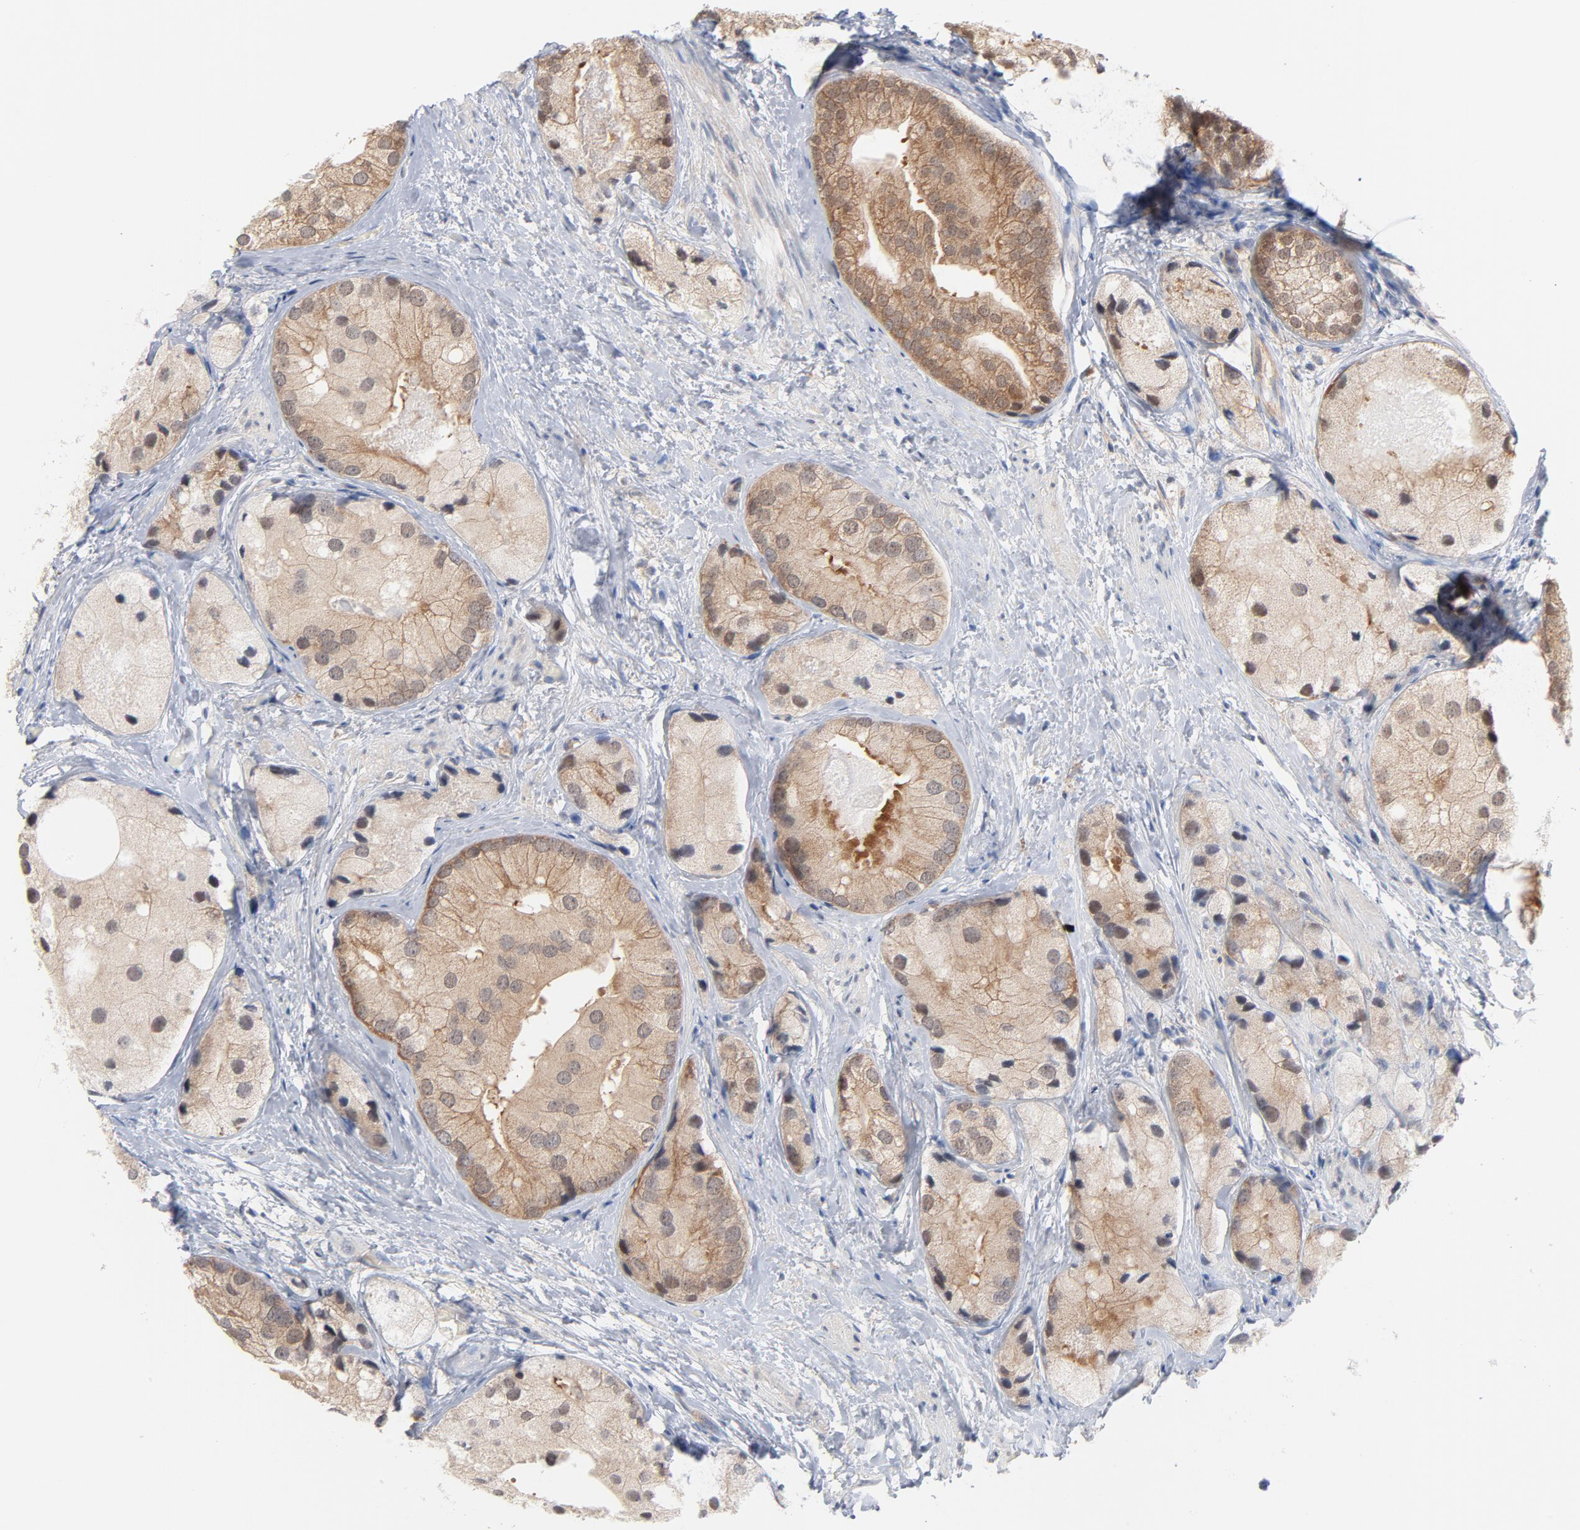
{"staining": {"intensity": "weak", "quantity": ">75%", "location": "cytoplasmic/membranous"}, "tissue": "prostate cancer", "cell_type": "Tumor cells", "image_type": "cancer", "snomed": [{"axis": "morphology", "description": "Adenocarcinoma, Low grade"}, {"axis": "topography", "description": "Prostate"}], "caption": "IHC of human prostate cancer shows low levels of weak cytoplasmic/membranous staining in approximately >75% of tumor cells. The protein of interest is stained brown, and the nuclei are stained in blue (DAB IHC with brightfield microscopy, high magnification).", "gene": "UBL4A", "patient": {"sex": "male", "age": 69}}